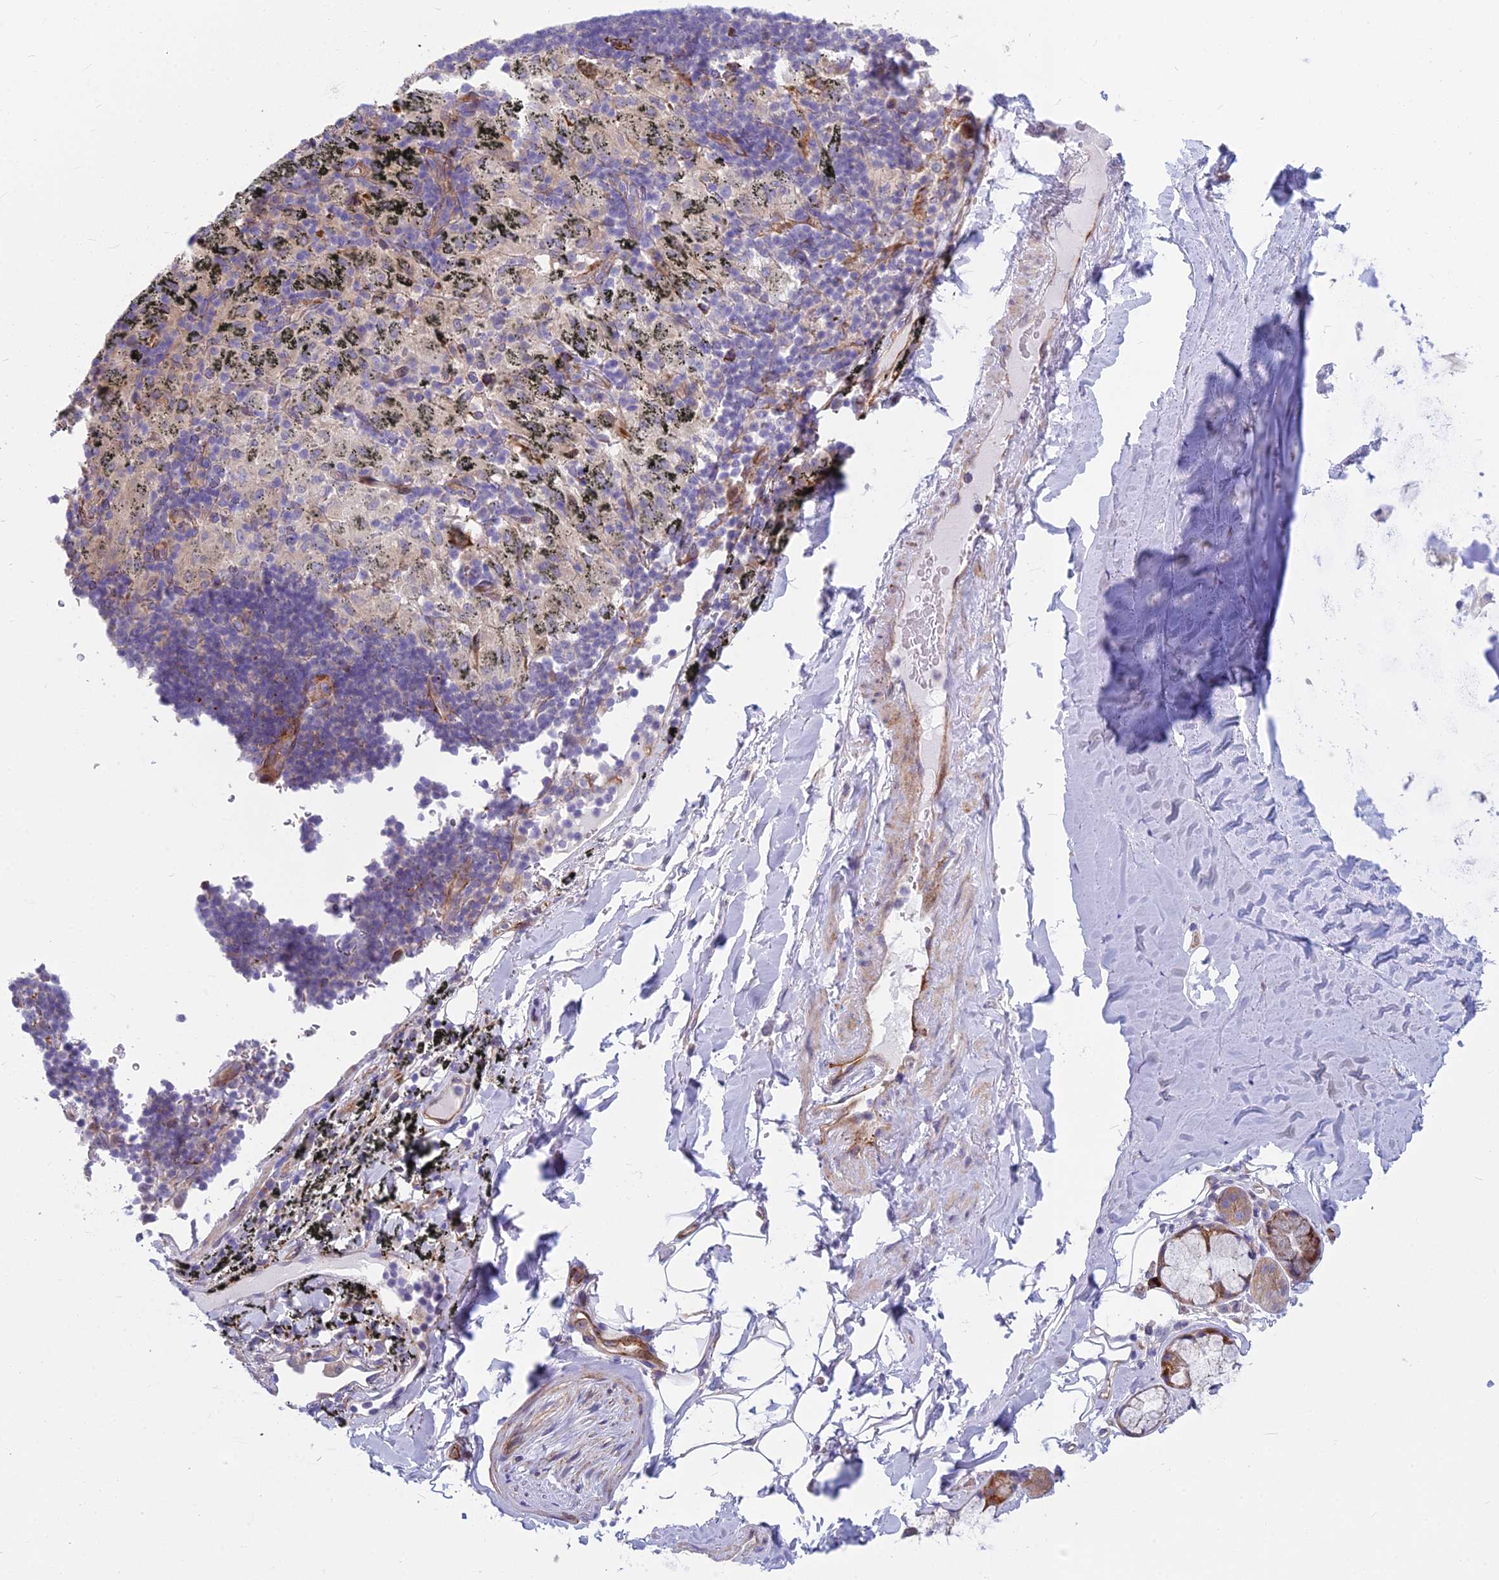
{"staining": {"intensity": "negative", "quantity": "none", "location": "none"}, "tissue": "adipose tissue", "cell_type": "Adipocytes", "image_type": "normal", "snomed": [{"axis": "morphology", "description": "Normal tissue, NOS"}, {"axis": "topography", "description": "Lymph node"}, {"axis": "topography", "description": "Bronchus"}], "caption": "A high-resolution photomicrograph shows IHC staining of normal adipose tissue, which reveals no significant expression in adipocytes. (IHC, brightfield microscopy, high magnification).", "gene": "PCDHB14", "patient": {"sex": "male", "age": 63}}